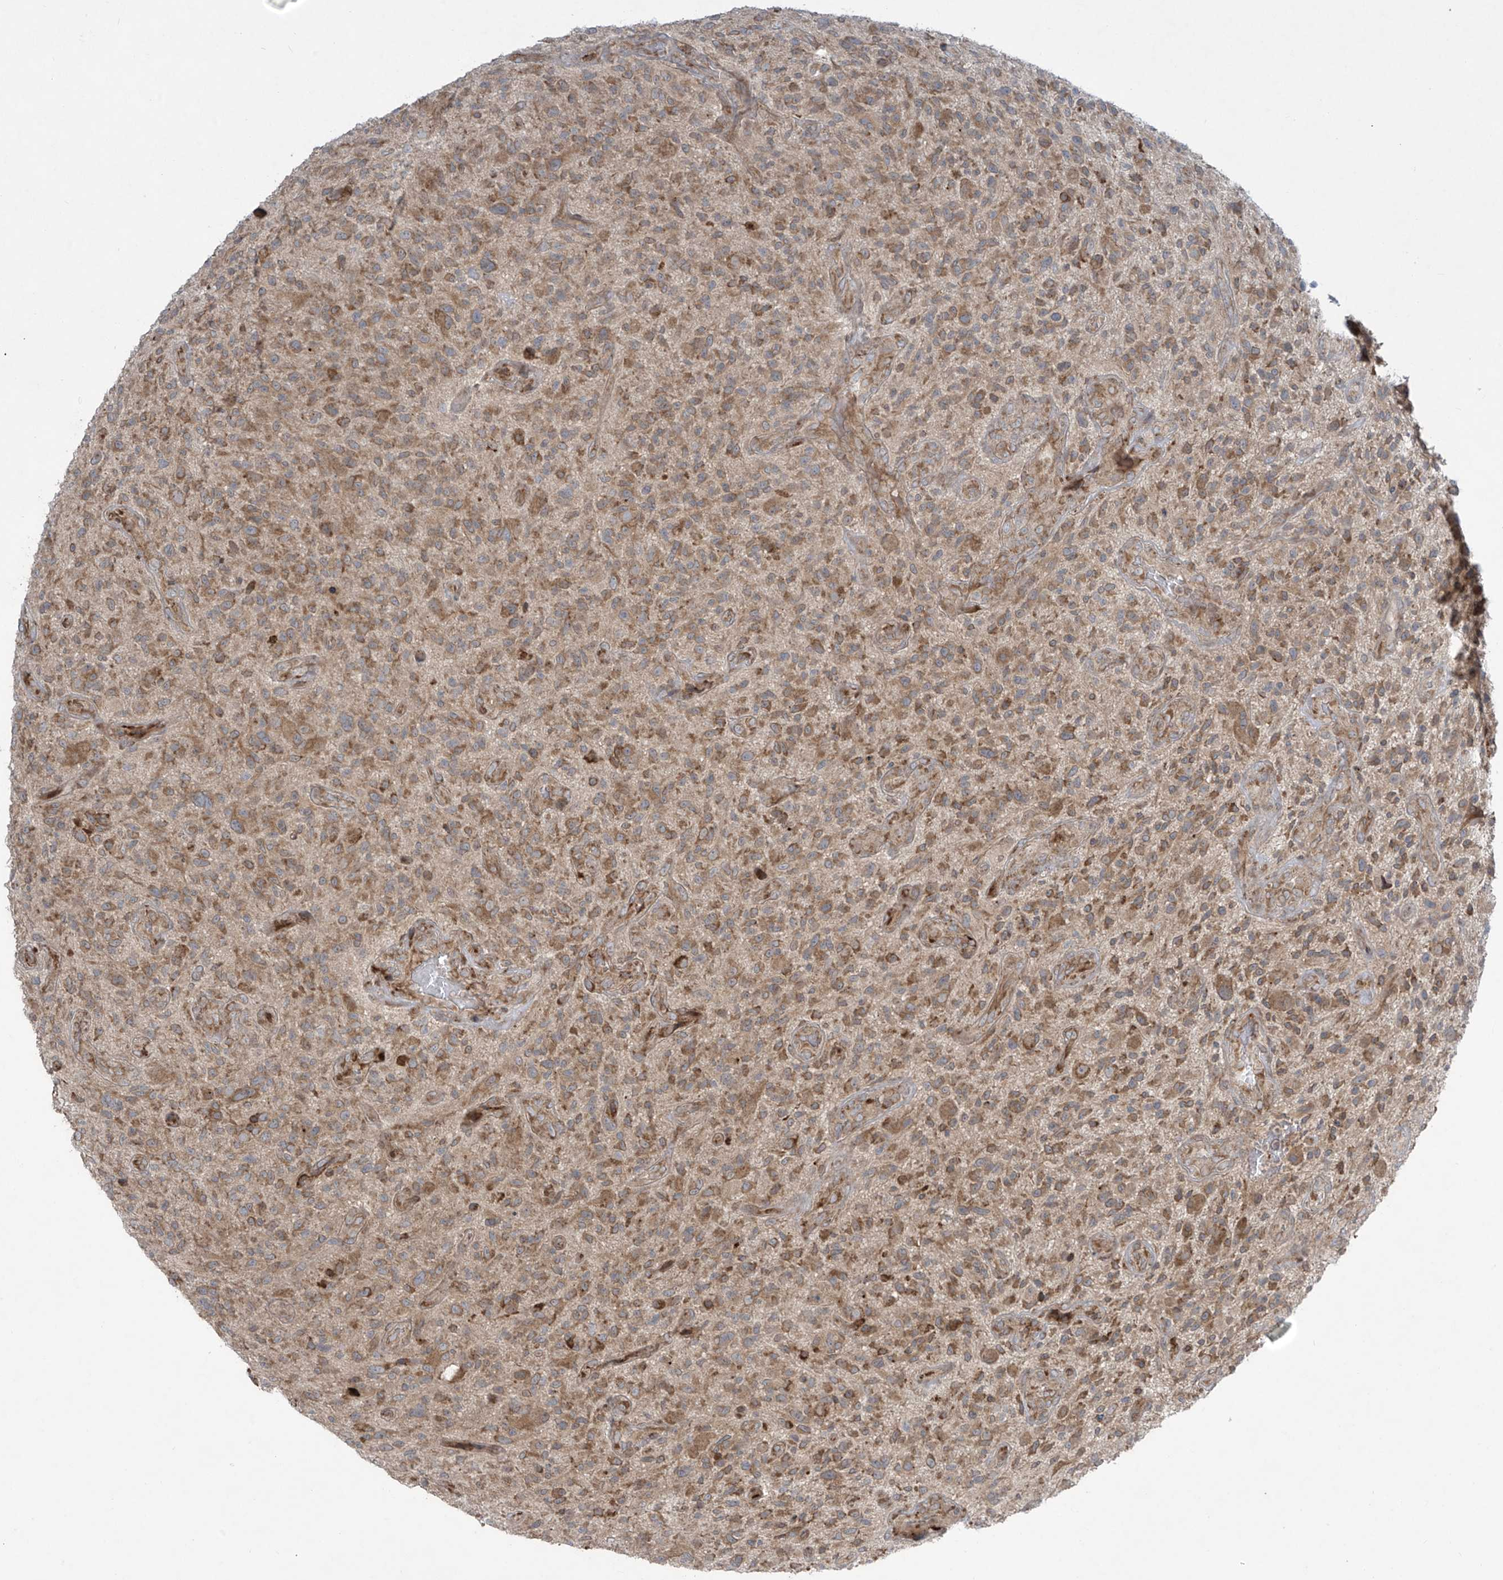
{"staining": {"intensity": "moderate", "quantity": ">75%", "location": "cytoplasmic/membranous"}, "tissue": "glioma", "cell_type": "Tumor cells", "image_type": "cancer", "snomed": [{"axis": "morphology", "description": "Glioma, malignant, High grade"}, {"axis": "topography", "description": "Brain"}], "caption": "Immunohistochemistry (IHC) of human glioma shows medium levels of moderate cytoplasmic/membranous positivity in approximately >75% of tumor cells. (IHC, brightfield microscopy, high magnification).", "gene": "PPAT", "patient": {"sex": "male", "age": 47}}